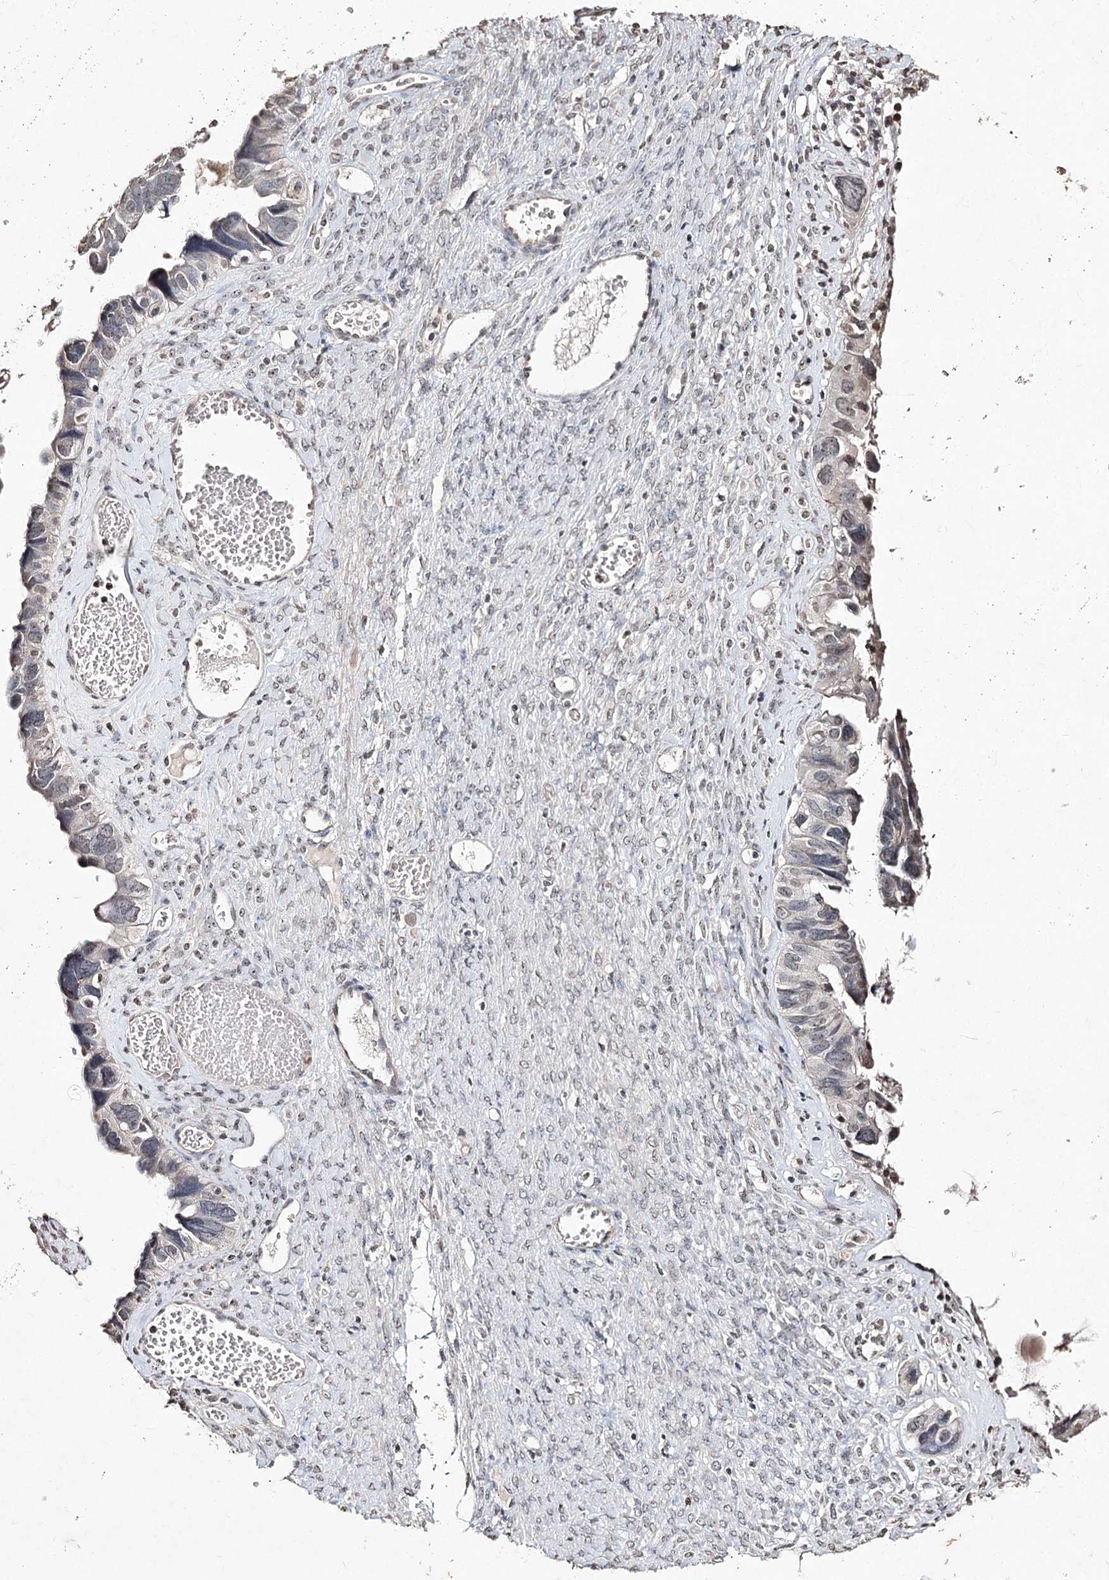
{"staining": {"intensity": "negative", "quantity": "none", "location": "none"}, "tissue": "ovarian cancer", "cell_type": "Tumor cells", "image_type": "cancer", "snomed": [{"axis": "morphology", "description": "Cystadenocarcinoma, serous, NOS"}, {"axis": "topography", "description": "Ovary"}], "caption": "The photomicrograph shows no staining of tumor cells in ovarian cancer.", "gene": "DMXL1", "patient": {"sex": "female", "age": 79}}